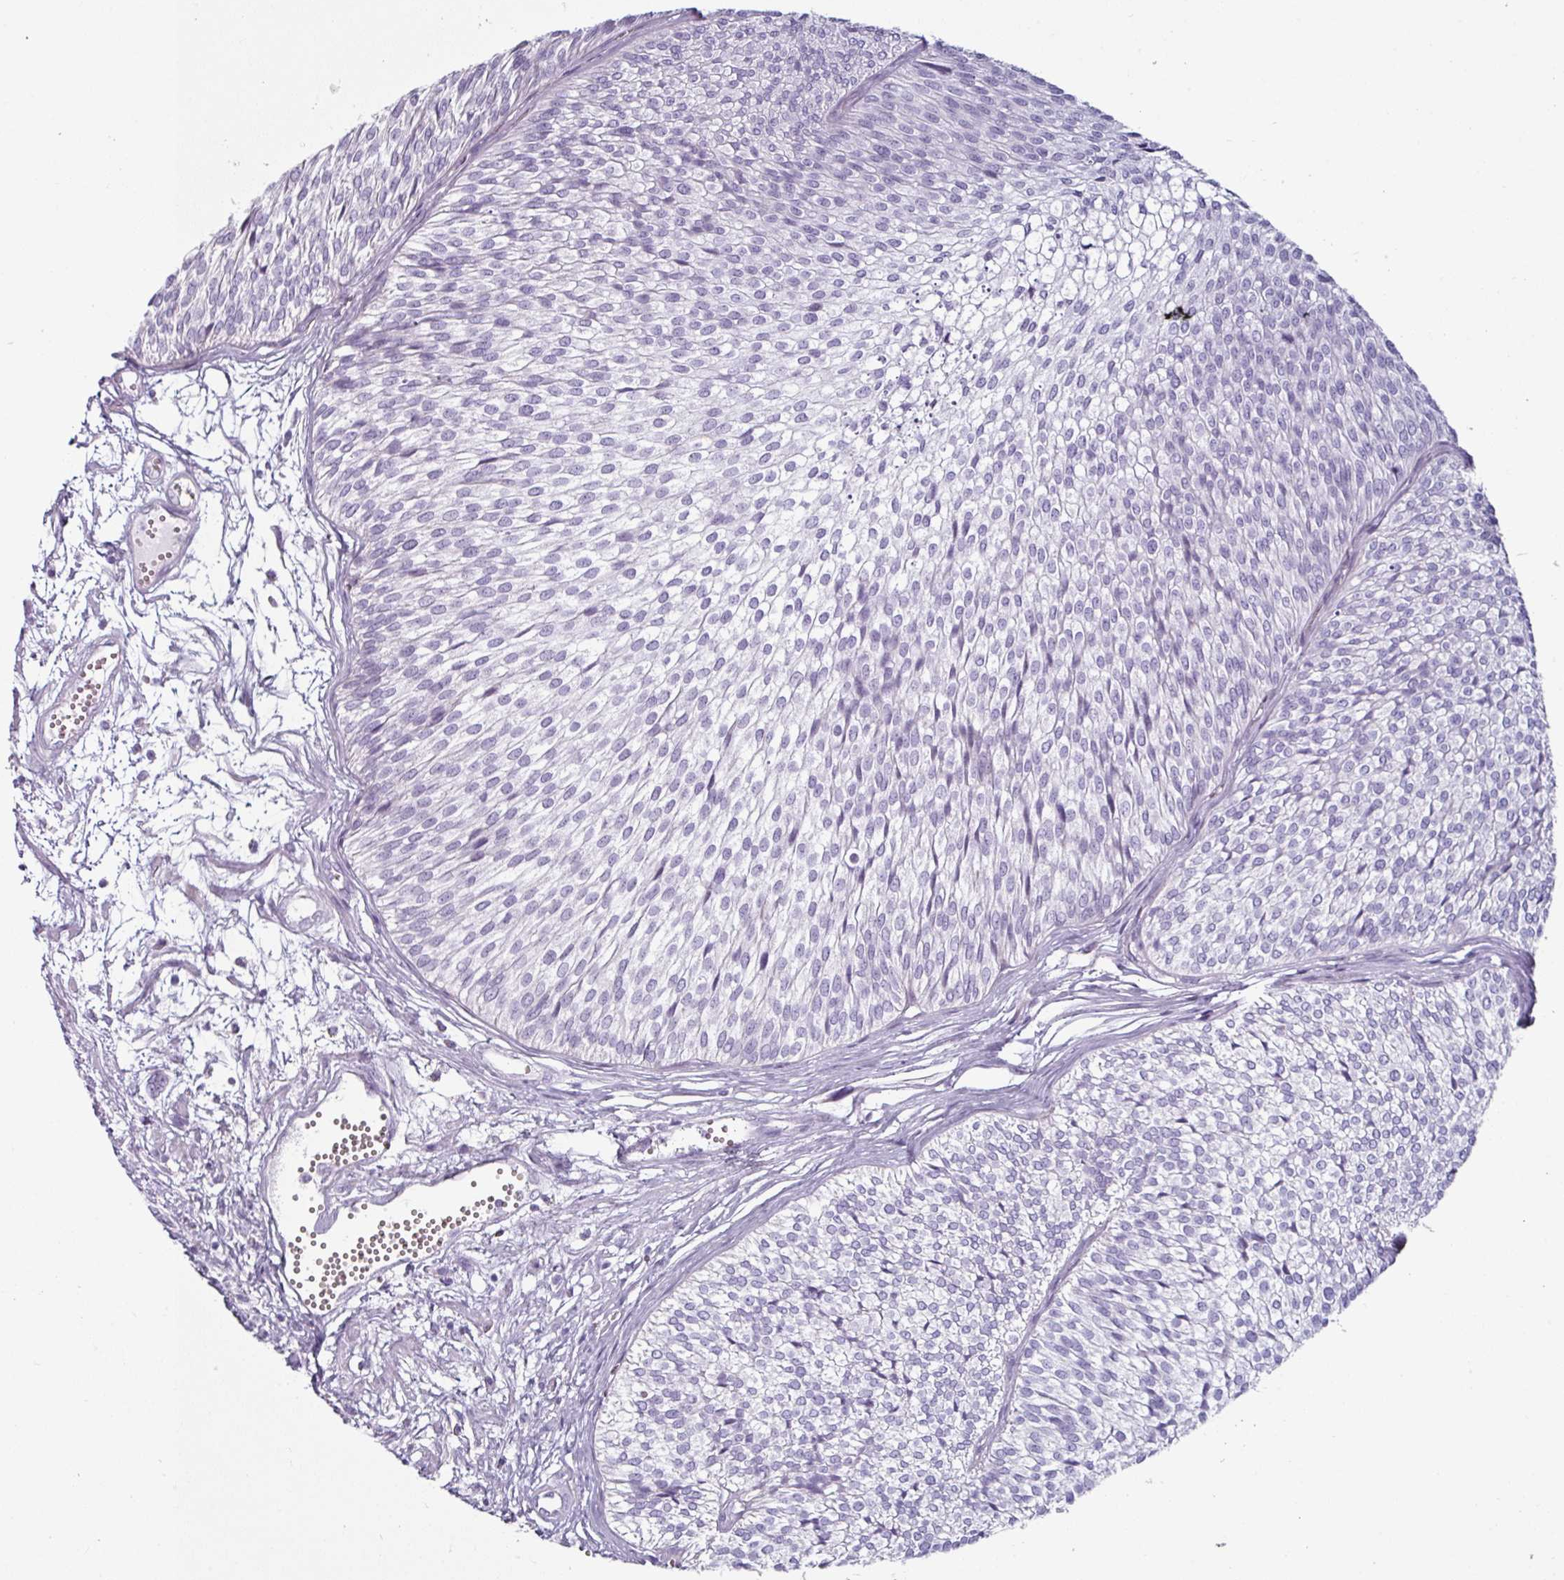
{"staining": {"intensity": "negative", "quantity": "none", "location": "none"}, "tissue": "urothelial cancer", "cell_type": "Tumor cells", "image_type": "cancer", "snomed": [{"axis": "morphology", "description": "Urothelial carcinoma, Low grade"}, {"axis": "topography", "description": "Urinary bladder"}], "caption": "Human urothelial carcinoma (low-grade) stained for a protein using immunohistochemistry (IHC) displays no positivity in tumor cells.", "gene": "CLCA1", "patient": {"sex": "male", "age": 91}}